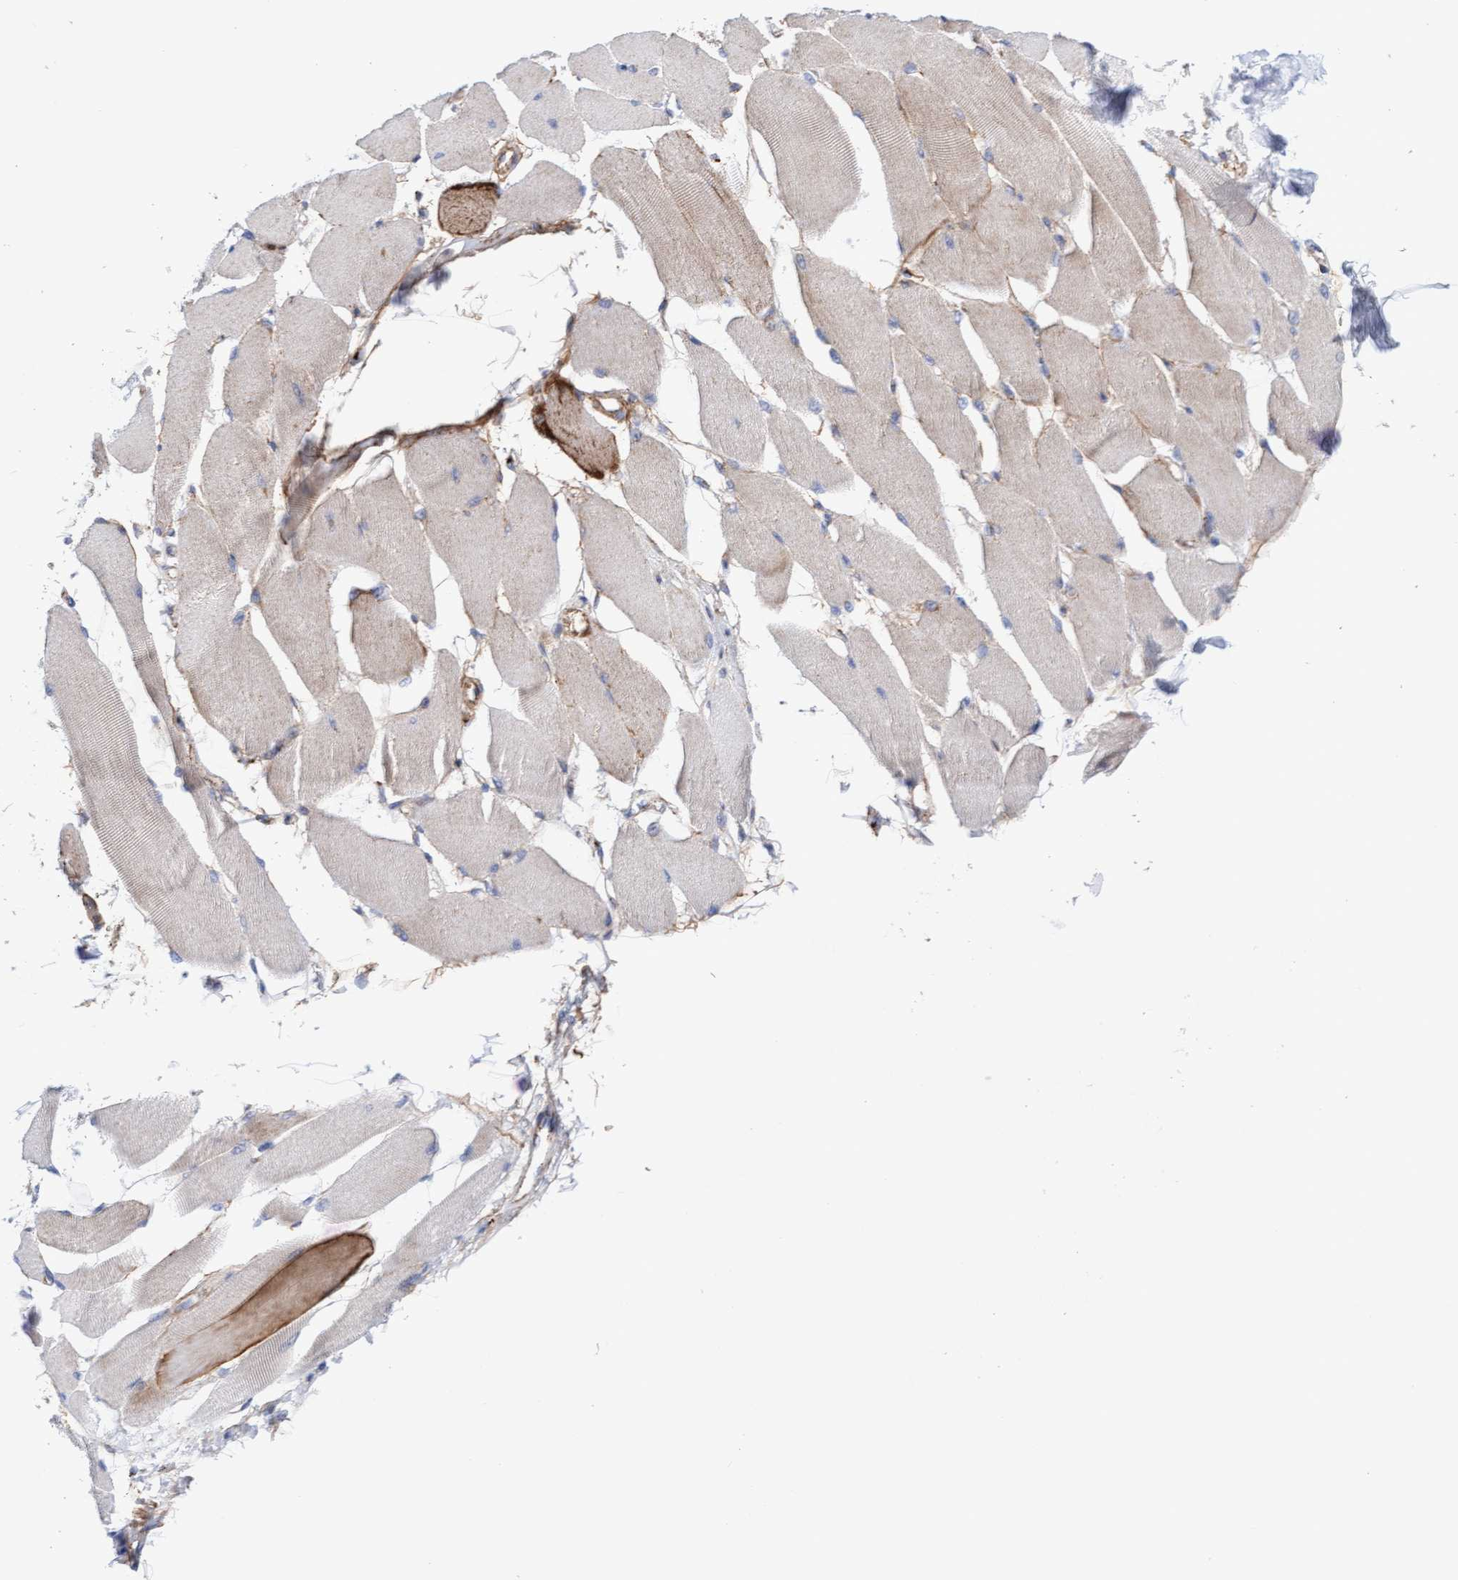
{"staining": {"intensity": "weak", "quantity": "25%-75%", "location": "cytoplasmic/membranous"}, "tissue": "skeletal muscle", "cell_type": "Myocytes", "image_type": "normal", "snomed": [{"axis": "morphology", "description": "Normal tissue, NOS"}, {"axis": "topography", "description": "Skeletal muscle"}, {"axis": "topography", "description": "Peripheral nerve tissue"}], "caption": "Immunohistochemistry photomicrograph of benign skeletal muscle: skeletal muscle stained using immunohistochemistry (IHC) reveals low levels of weak protein expression localized specifically in the cytoplasmic/membranous of myocytes, appearing as a cytoplasmic/membranous brown color.", "gene": "GGTA1", "patient": {"sex": "female", "age": 84}}